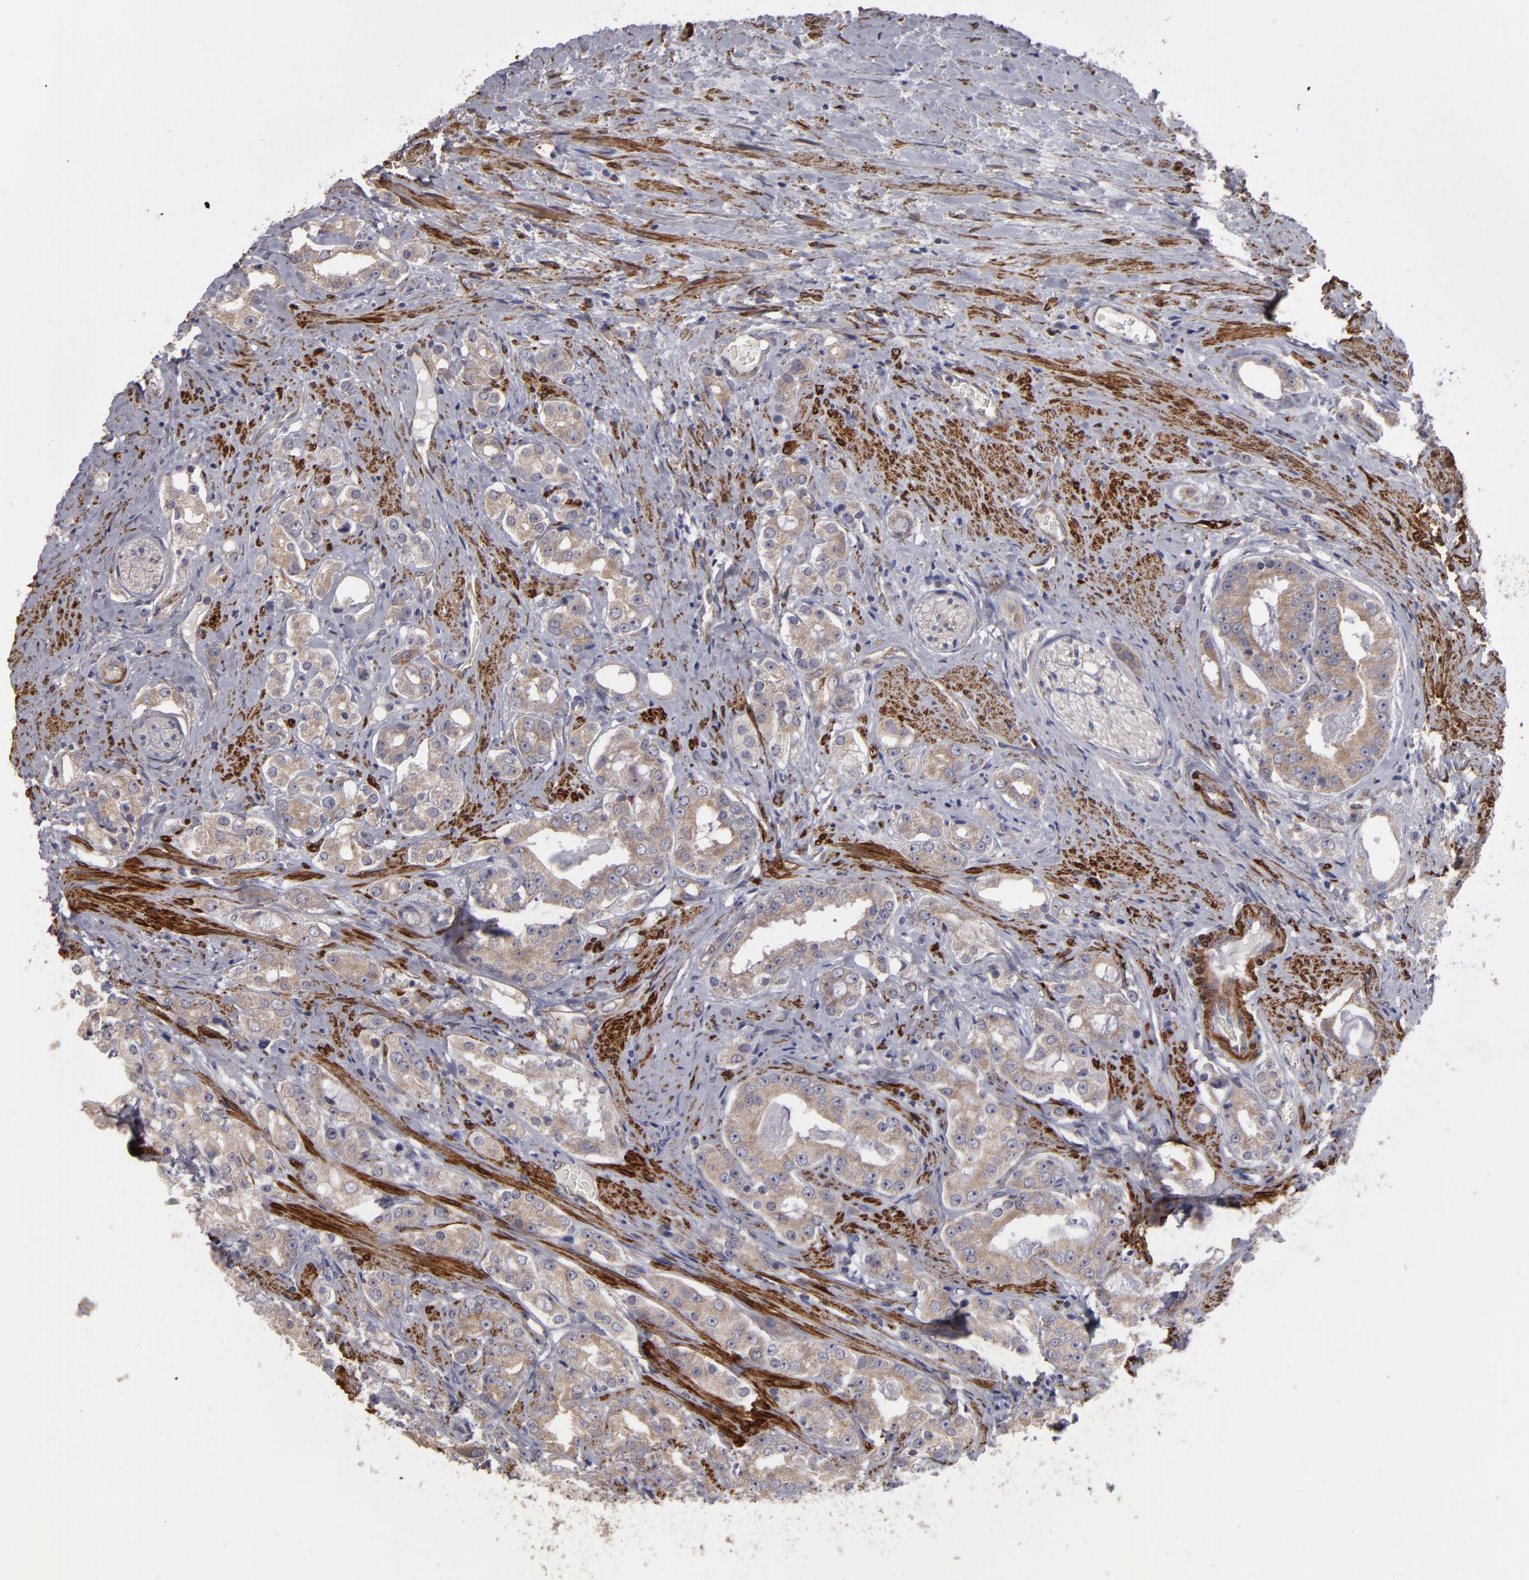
{"staining": {"intensity": "moderate", "quantity": ">75%", "location": "cytoplasmic/membranous"}, "tissue": "prostate cancer", "cell_type": "Tumor cells", "image_type": "cancer", "snomed": [{"axis": "morphology", "description": "Adenocarcinoma, High grade"}, {"axis": "topography", "description": "Prostate"}], "caption": "Prostate adenocarcinoma (high-grade) tissue exhibits moderate cytoplasmic/membranous expression in about >75% of tumor cells, visualized by immunohistochemistry. The protein of interest is shown in brown color, while the nuclei are stained blue.", "gene": "SLMAP", "patient": {"sex": "male", "age": 68}}